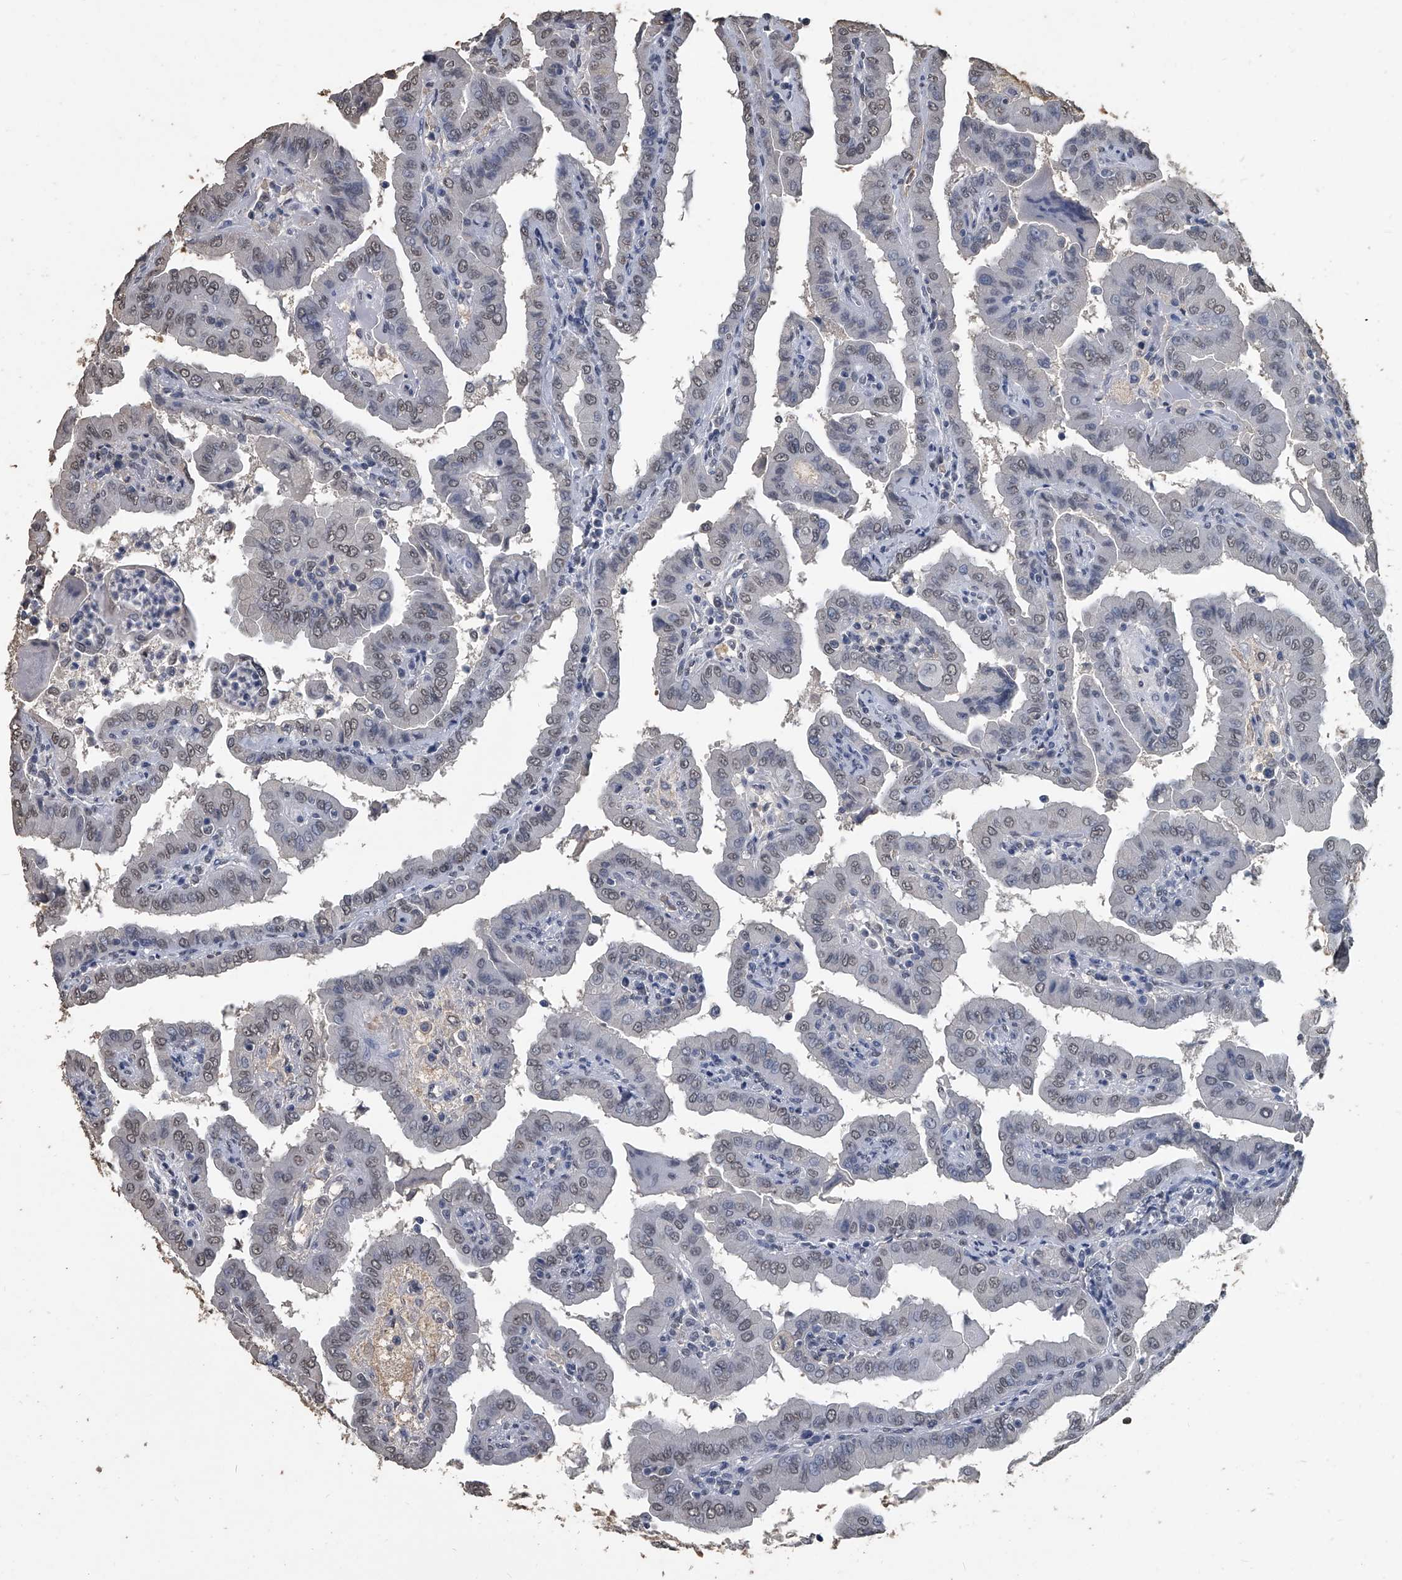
{"staining": {"intensity": "weak", "quantity": "25%-75%", "location": "nuclear"}, "tissue": "thyroid cancer", "cell_type": "Tumor cells", "image_type": "cancer", "snomed": [{"axis": "morphology", "description": "Papillary adenocarcinoma, NOS"}, {"axis": "topography", "description": "Thyroid gland"}], "caption": "Thyroid papillary adenocarcinoma stained with DAB immunohistochemistry exhibits low levels of weak nuclear positivity in approximately 25%-75% of tumor cells.", "gene": "MATR3", "patient": {"sex": "male", "age": 33}}